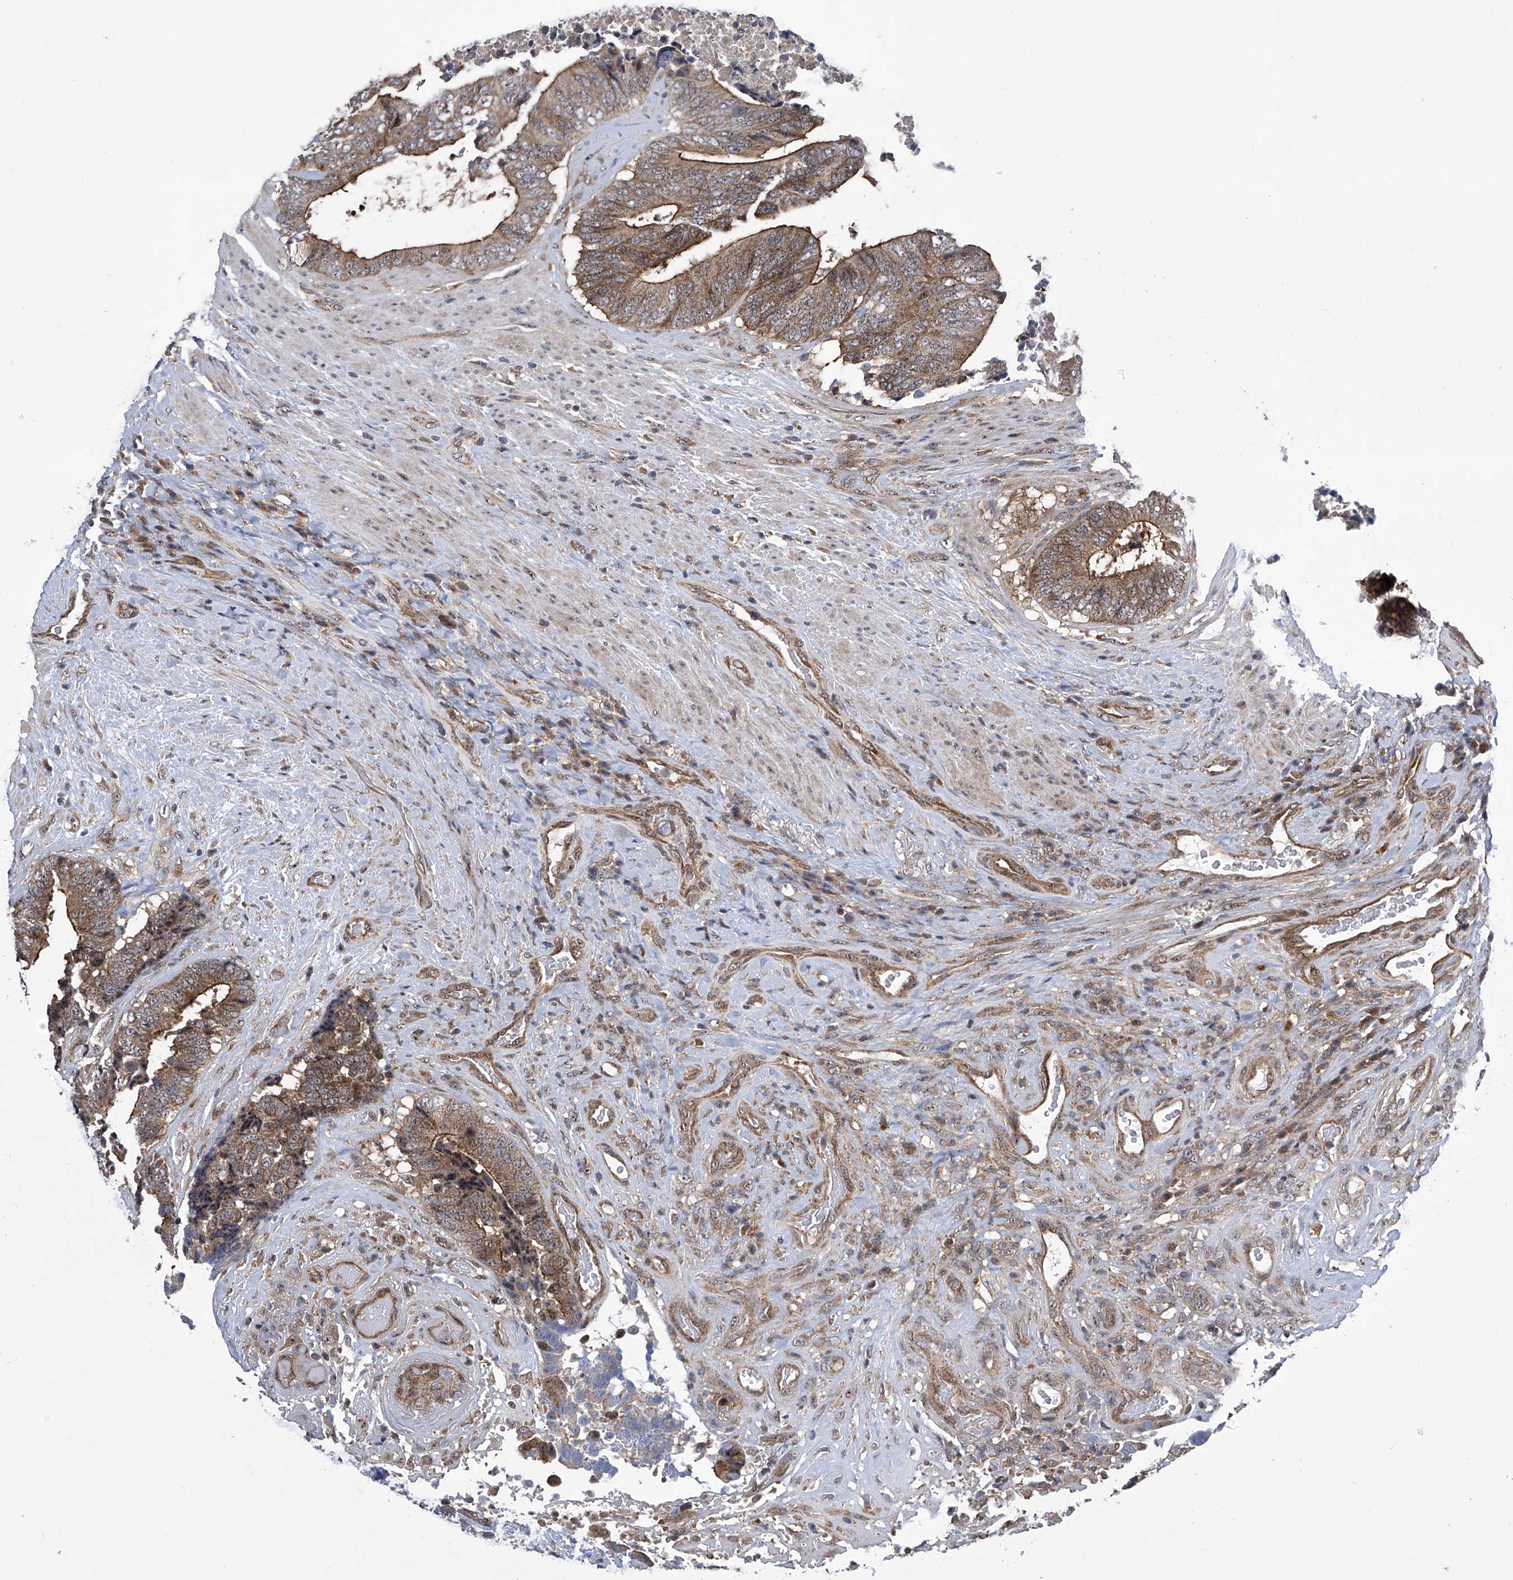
{"staining": {"intensity": "moderate", "quantity": ">75%", "location": "cytoplasmic/membranous"}, "tissue": "colorectal cancer", "cell_type": "Tumor cells", "image_type": "cancer", "snomed": [{"axis": "morphology", "description": "Adenocarcinoma, NOS"}, {"axis": "topography", "description": "Rectum"}], "caption": "Immunohistochemical staining of adenocarcinoma (colorectal) reveals medium levels of moderate cytoplasmic/membranous staining in approximately >75% of tumor cells.", "gene": "CISH", "patient": {"sex": "male", "age": 72}}